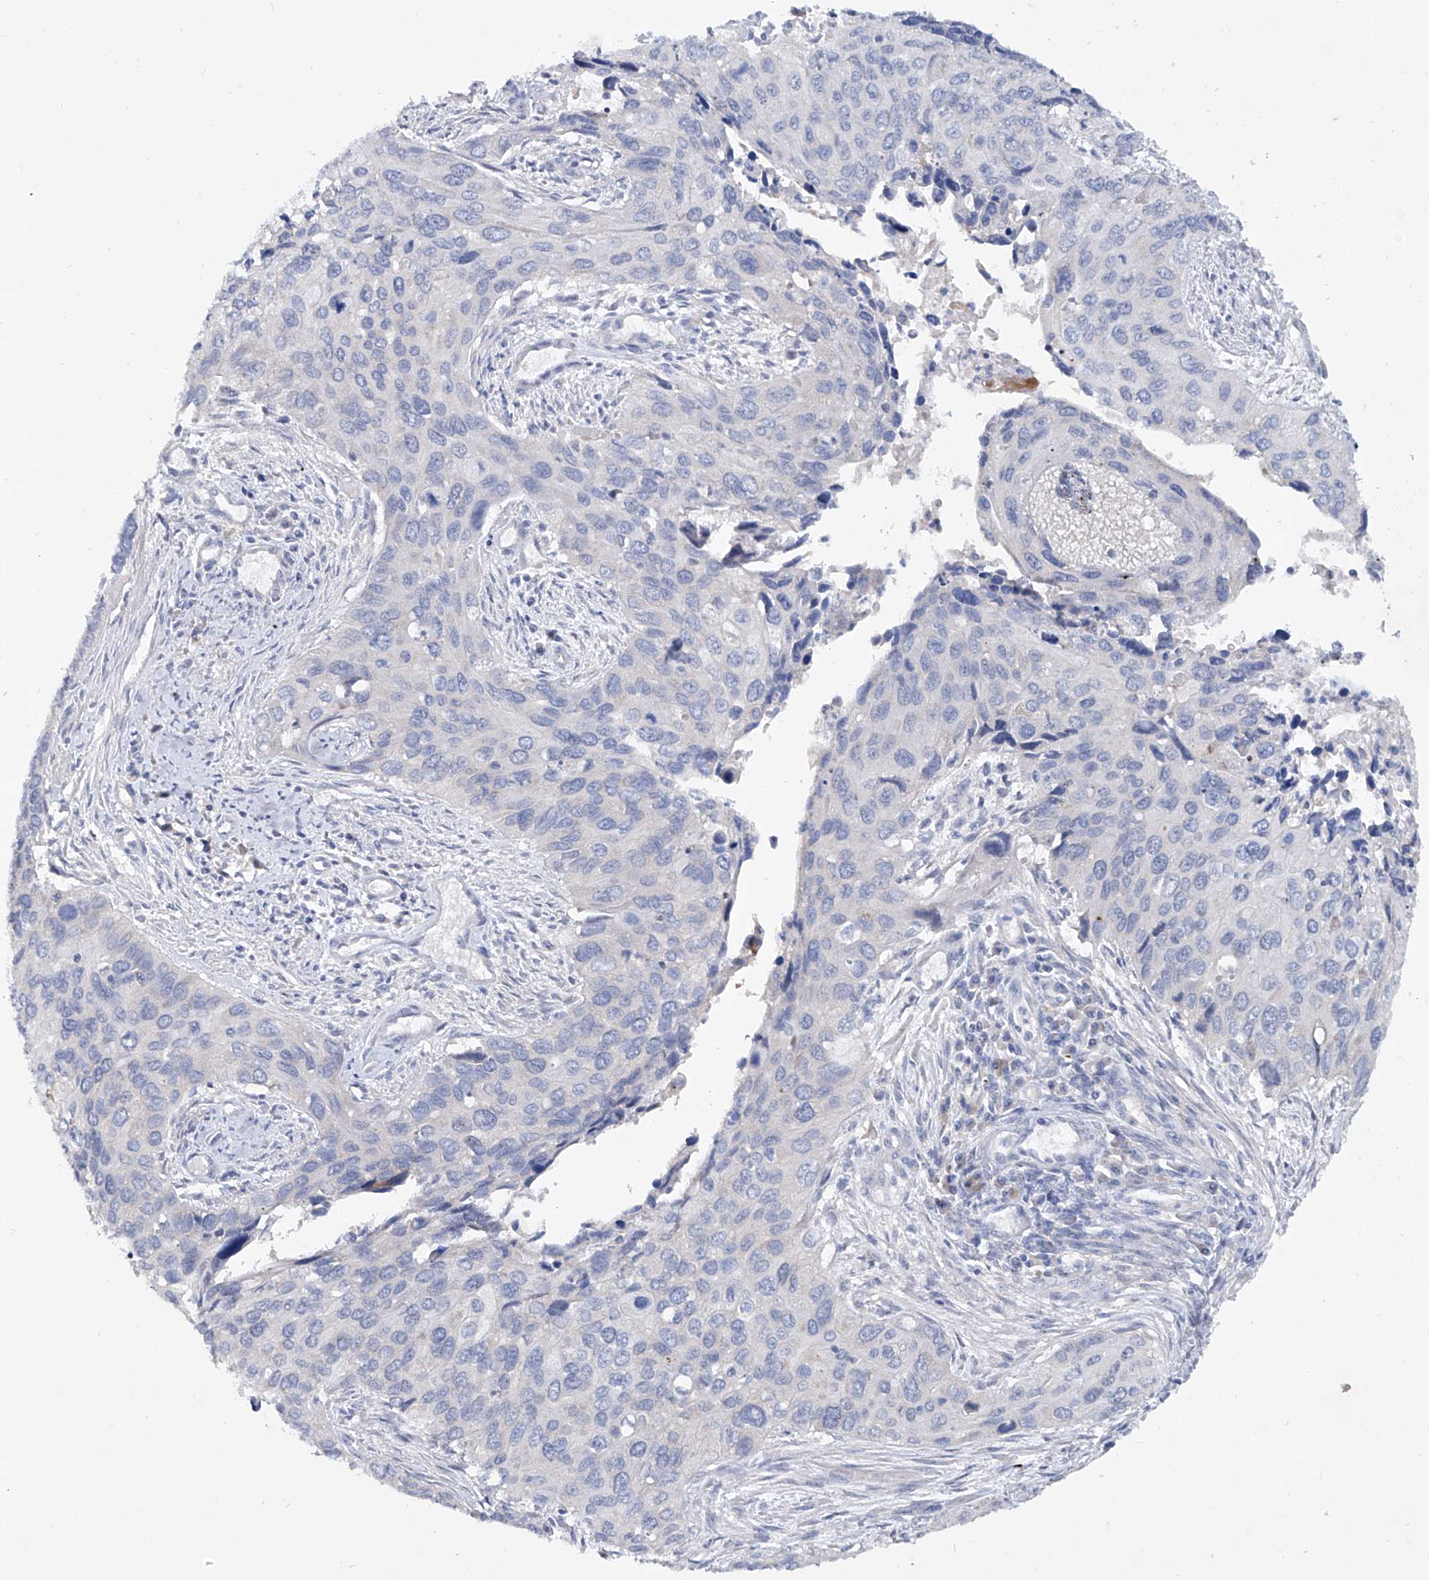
{"staining": {"intensity": "negative", "quantity": "none", "location": "none"}, "tissue": "cervical cancer", "cell_type": "Tumor cells", "image_type": "cancer", "snomed": [{"axis": "morphology", "description": "Squamous cell carcinoma, NOS"}, {"axis": "topography", "description": "Cervix"}], "caption": "The immunohistochemistry micrograph has no significant staining in tumor cells of squamous cell carcinoma (cervical) tissue.", "gene": "KLHL17", "patient": {"sex": "female", "age": 55}}